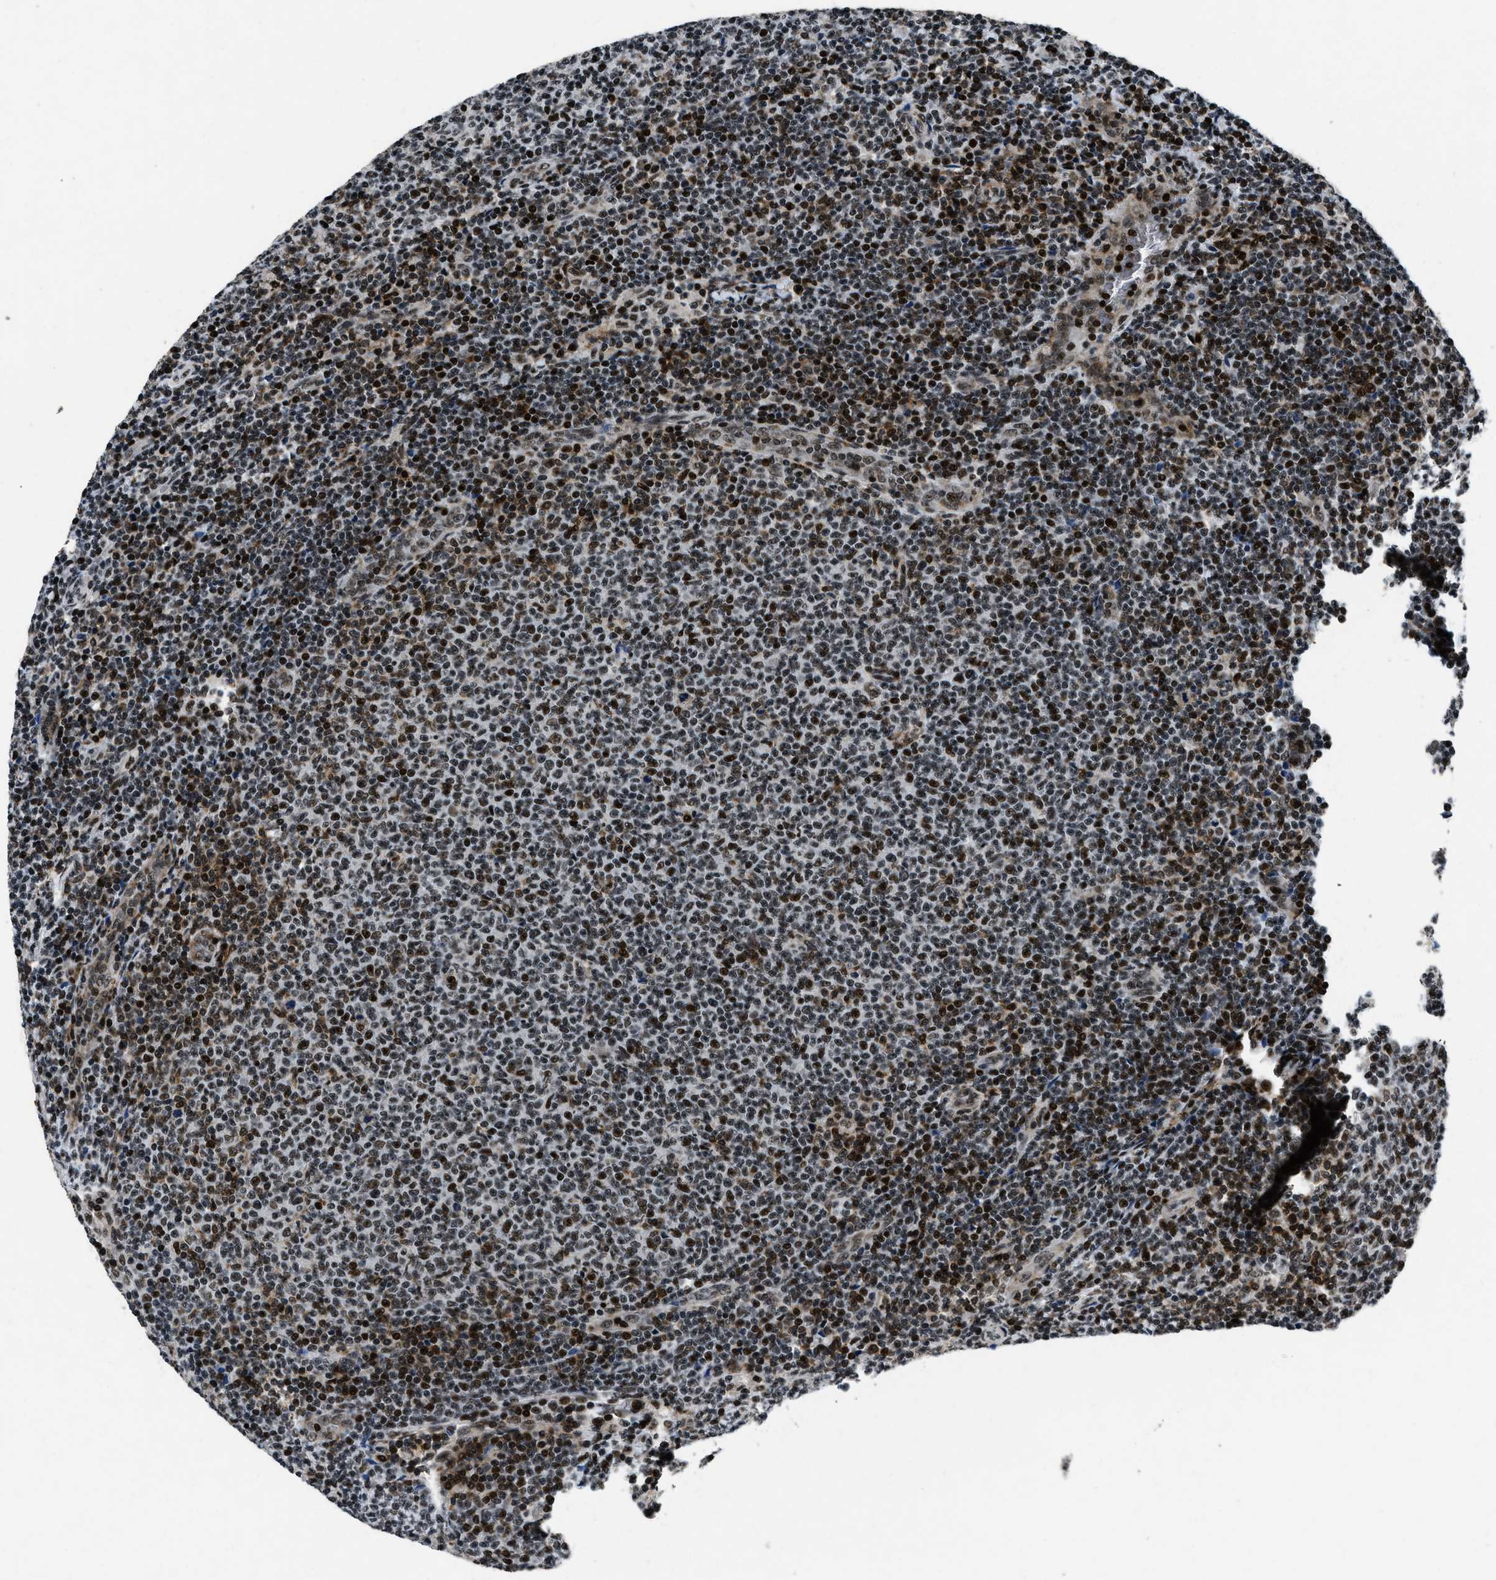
{"staining": {"intensity": "strong", "quantity": ">75%", "location": "nuclear"}, "tissue": "lymphoma", "cell_type": "Tumor cells", "image_type": "cancer", "snomed": [{"axis": "morphology", "description": "Malignant lymphoma, non-Hodgkin's type, Low grade"}, {"axis": "topography", "description": "Lymph node"}], "caption": "Protein positivity by IHC demonstrates strong nuclear expression in about >75% of tumor cells in lymphoma.", "gene": "SMARCB1", "patient": {"sex": "male", "age": 66}}